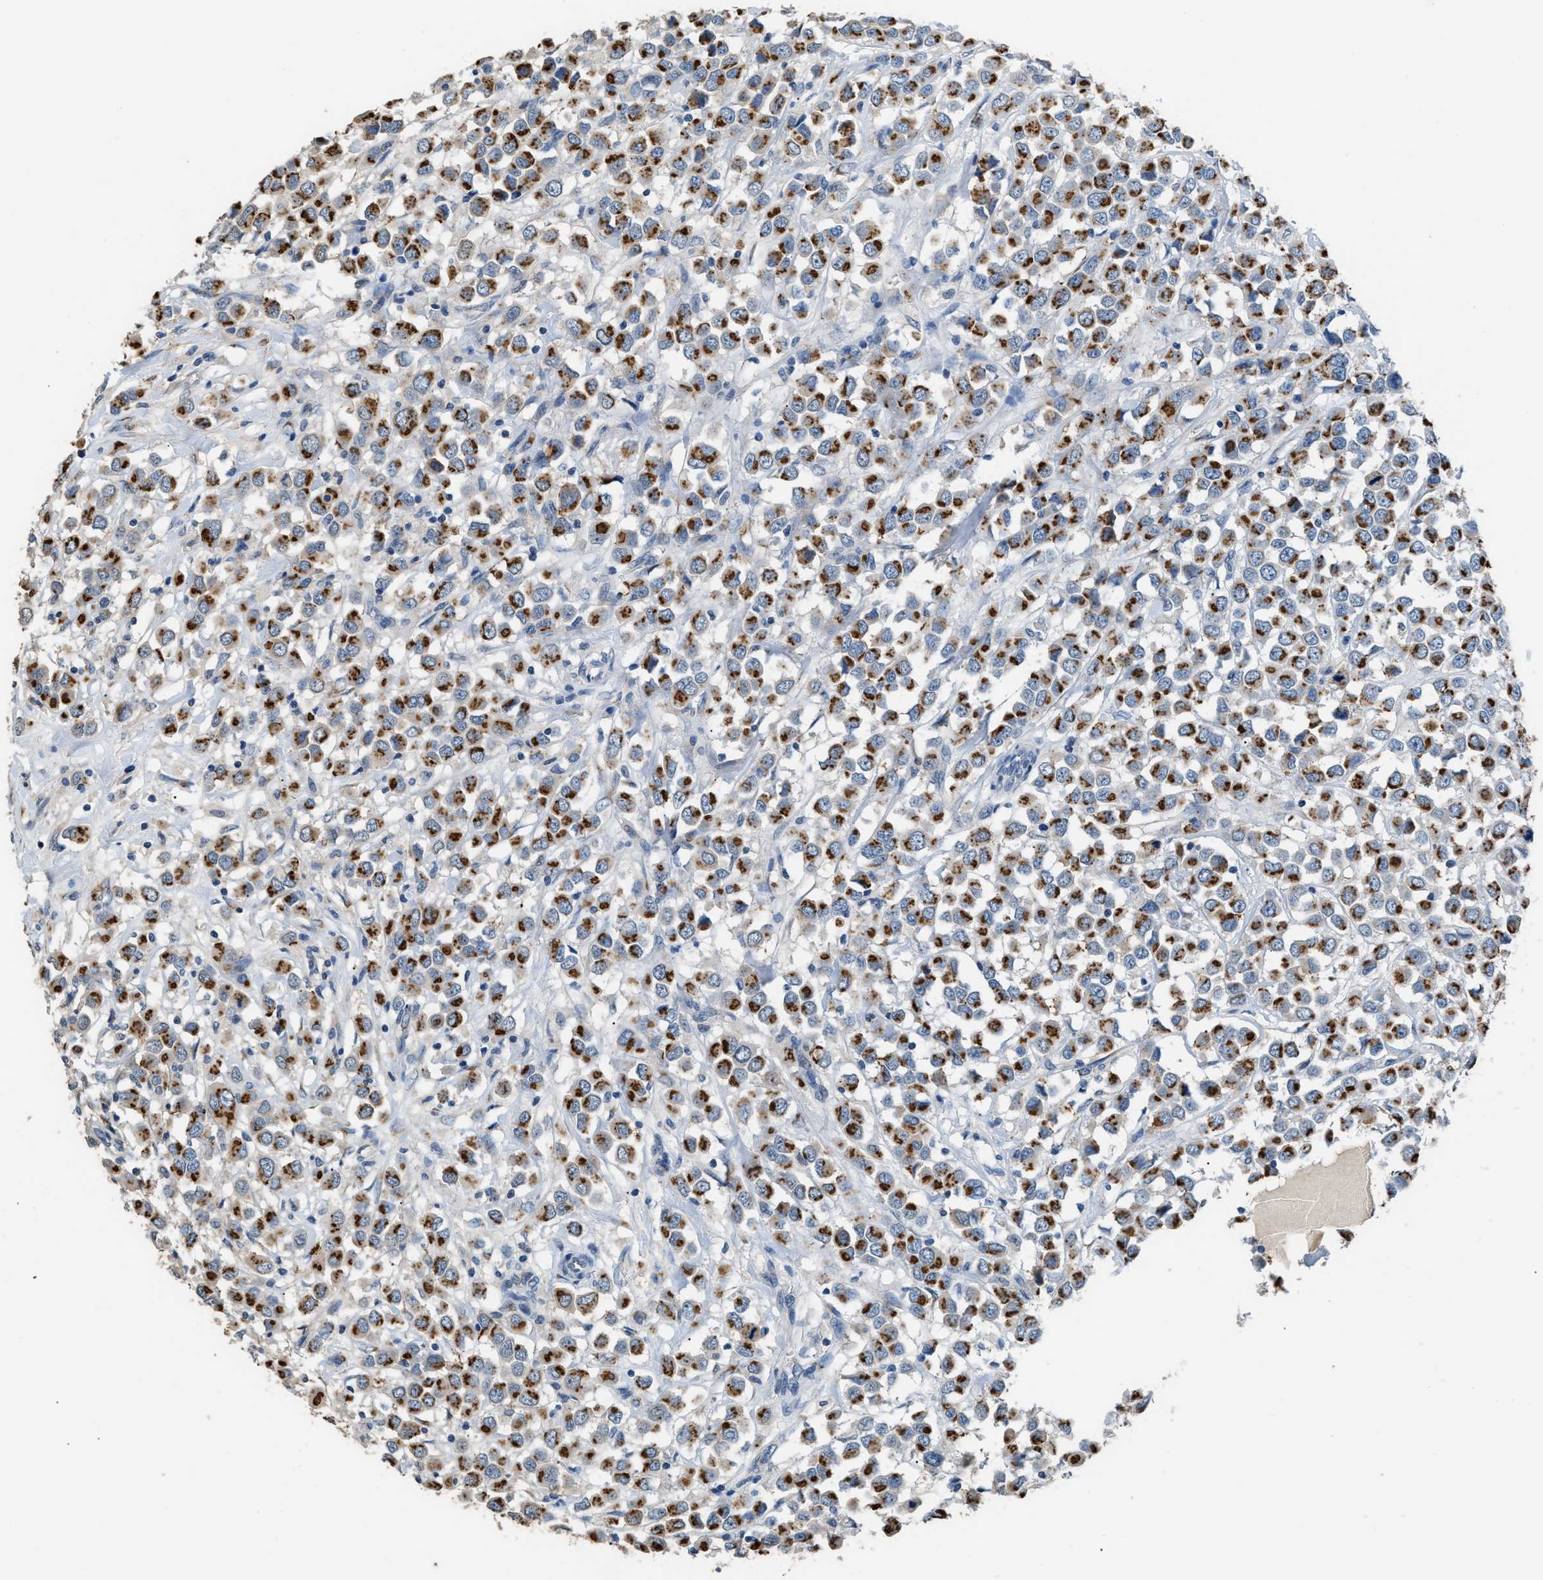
{"staining": {"intensity": "strong", "quantity": ">75%", "location": "cytoplasmic/membranous"}, "tissue": "breast cancer", "cell_type": "Tumor cells", "image_type": "cancer", "snomed": [{"axis": "morphology", "description": "Duct carcinoma"}, {"axis": "topography", "description": "Breast"}], "caption": "Immunohistochemistry (IHC) photomicrograph of neoplastic tissue: human breast cancer (intraductal carcinoma) stained using immunohistochemistry (IHC) demonstrates high levels of strong protein expression localized specifically in the cytoplasmic/membranous of tumor cells, appearing as a cytoplasmic/membranous brown color.", "gene": "GOLM1", "patient": {"sex": "female", "age": 61}}